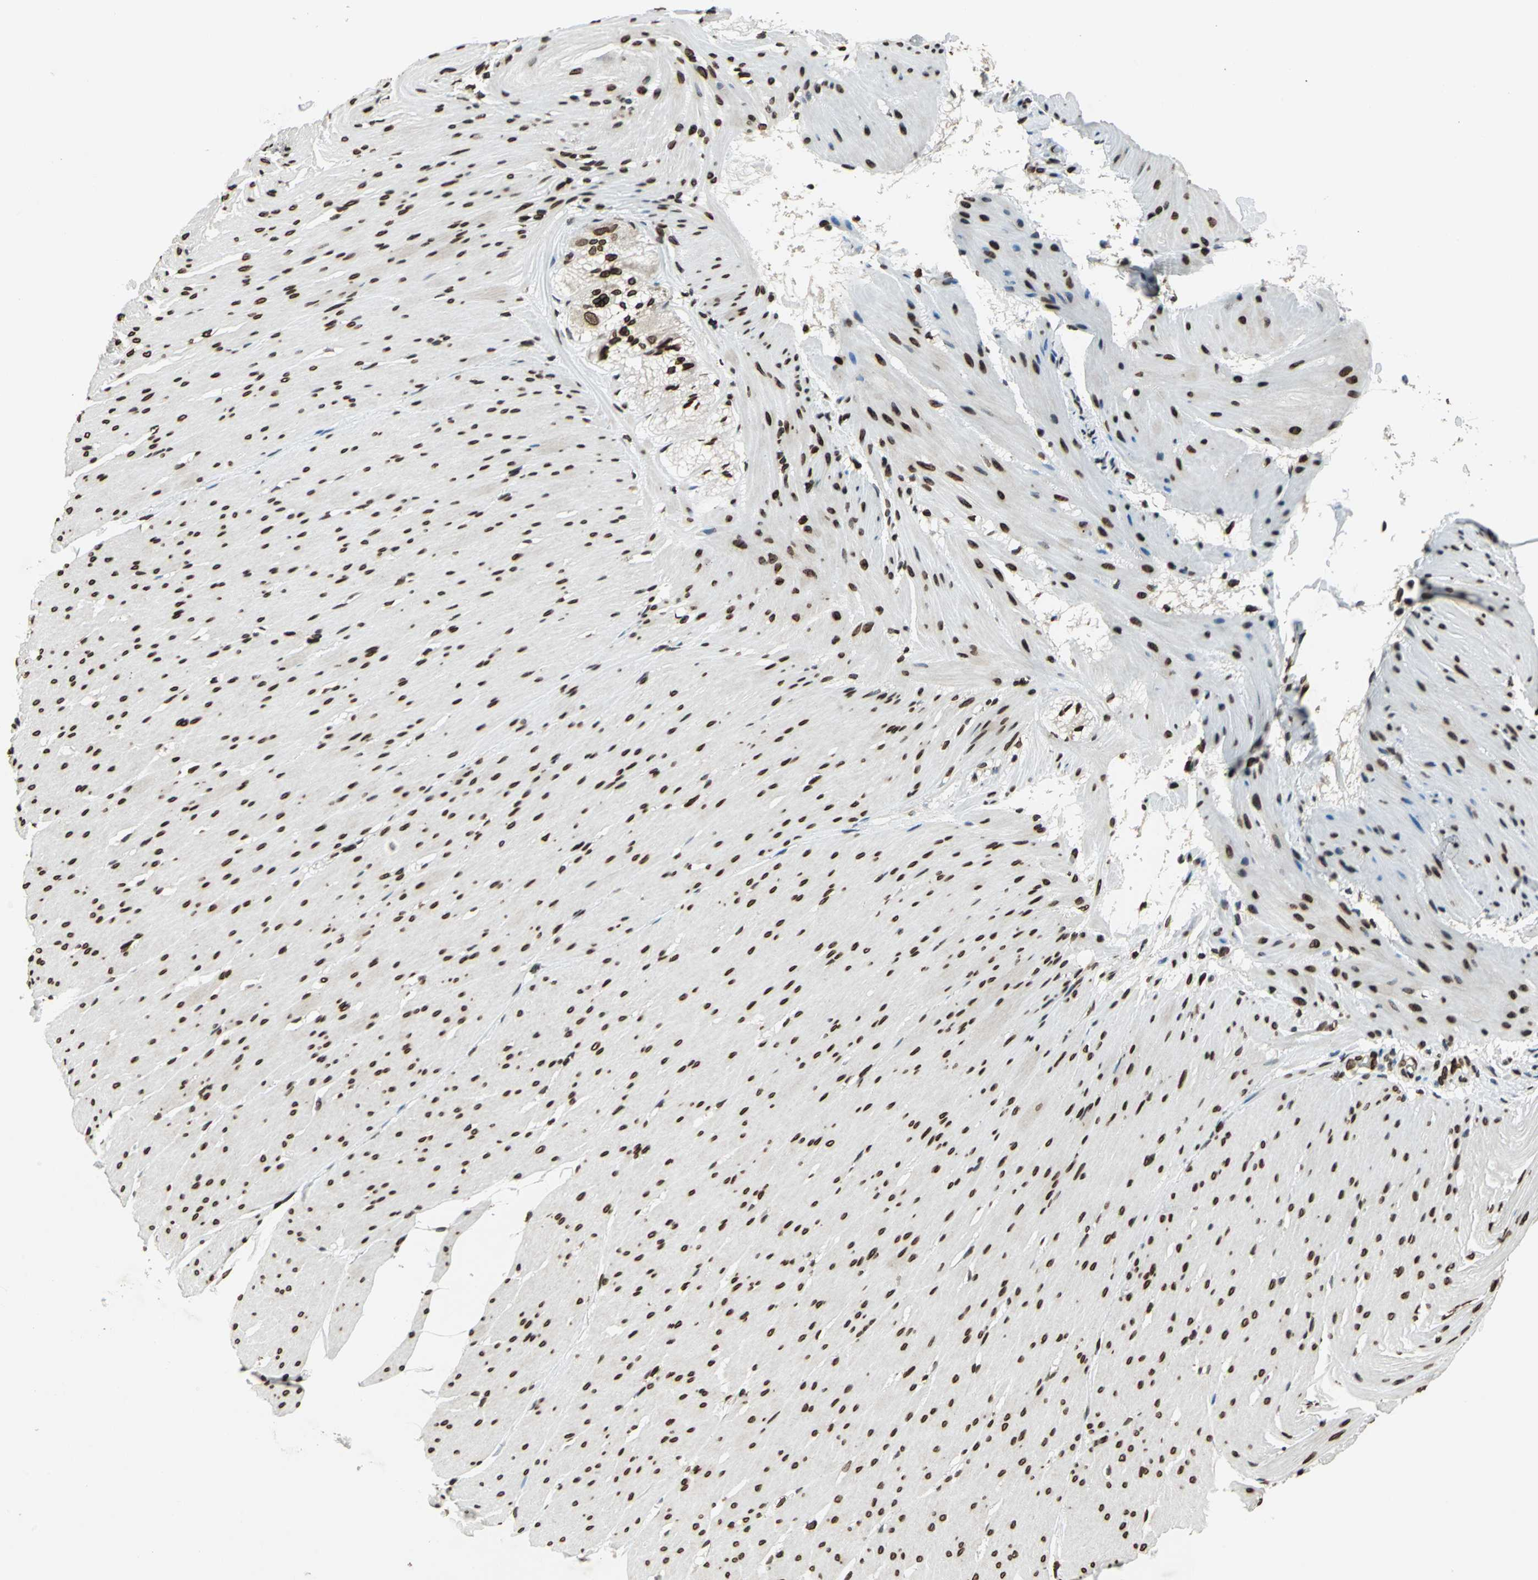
{"staining": {"intensity": "strong", "quantity": ">75%", "location": "nuclear"}, "tissue": "smooth muscle", "cell_type": "Smooth muscle cells", "image_type": "normal", "snomed": [{"axis": "morphology", "description": "Normal tissue, NOS"}, {"axis": "topography", "description": "Smooth muscle"}, {"axis": "topography", "description": "Colon"}], "caption": "Normal smooth muscle demonstrates strong nuclear positivity in about >75% of smooth muscle cells The staining is performed using DAB brown chromogen to label protein expression. The nuclei are counter-stained blue using hematoxylin..", "gene": "ISY1", "patient": {"sex": "male", "age": 67}}